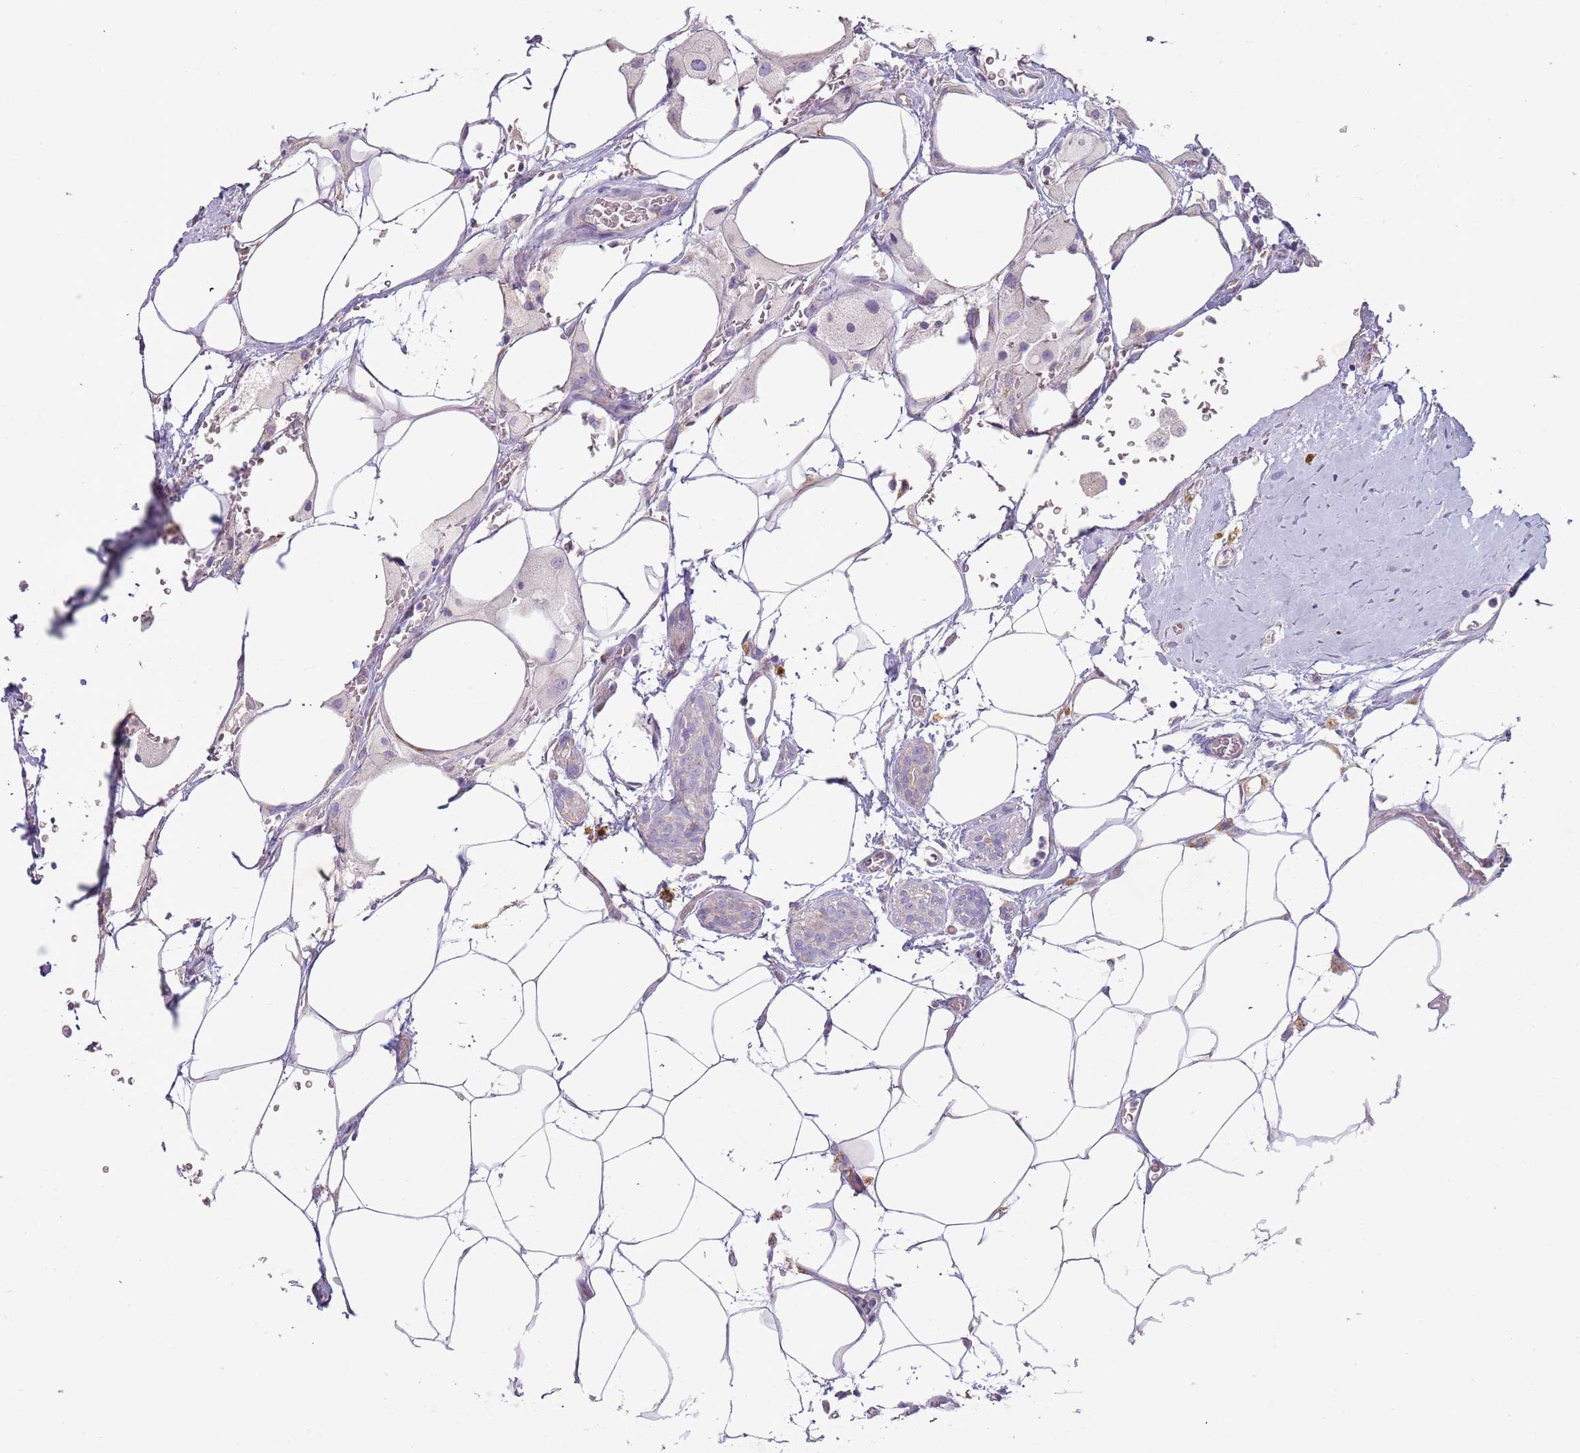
{"staining": {"intensity": "negative", "quantity": "none", "location": "none"}, "tissue": "breast cancer", "cell_type": "Tumor cells", "image_type": "cancer", "snomed": [{"axis": "morphology", "description": "Lobular carcinoma"}, {"axis": "topography", "description": "Breast"}], "caption": "A micrograph of human breast lobular carcinoma is negative for staining in tumor cells.", "gene": "RNF222", "patient": {"sex": "female", "age": 58}}